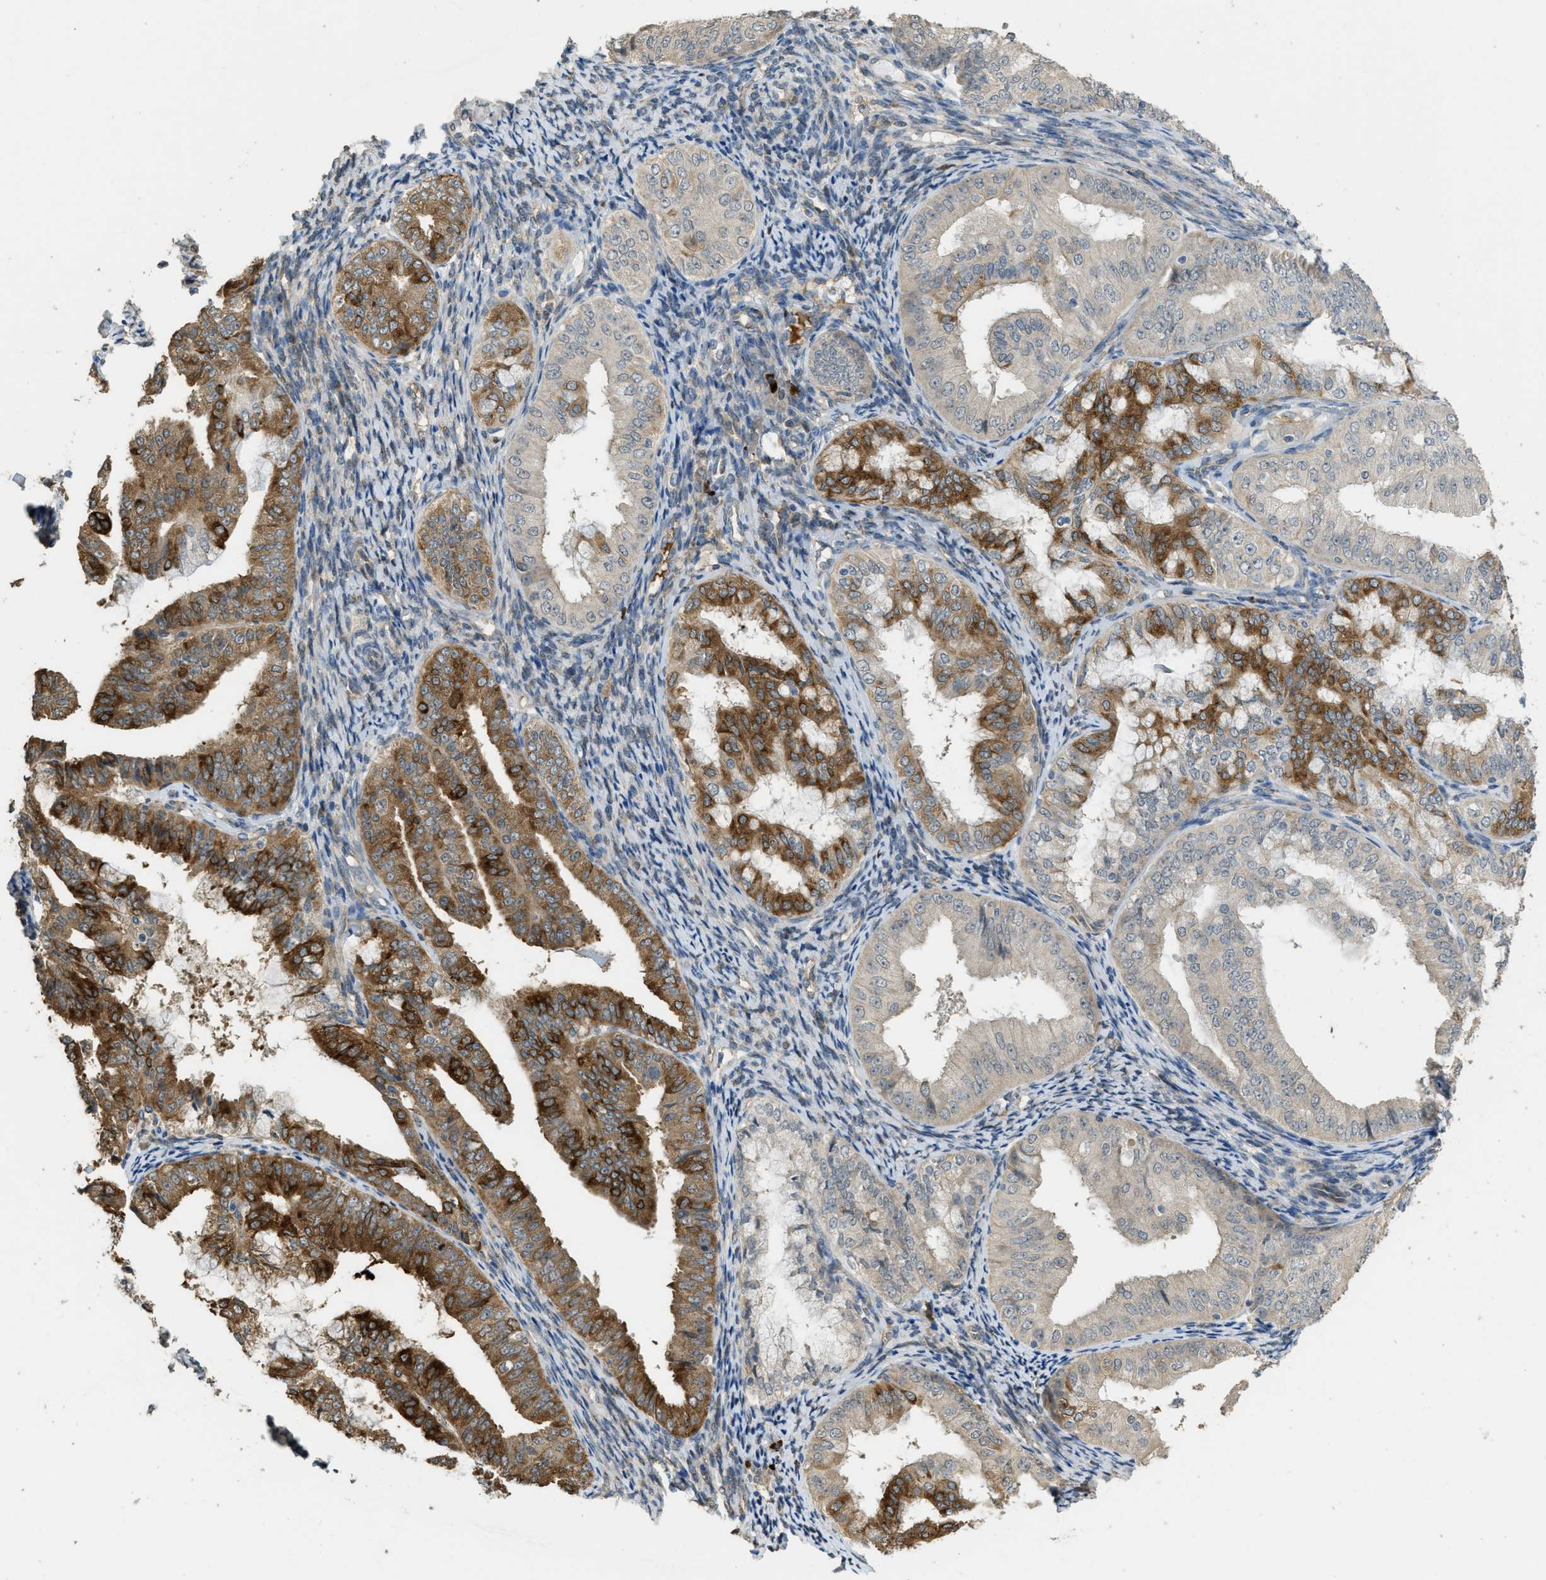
{"staining": {"intensity": "moderate", "quantity": ">75%", "location": "cytoplasmic/membranous"}, "tissue": "endometrial cancer", "cell_type": "Tumor cells", "image_type": "cancer", "snomed": [{"axis": "morphology", "description": "Adenocarcinoma, NOS"}, {"axis": "topography", "description": "Endometrium"}], "caption": "High-magnification brightfield microscopy of endometrial adenocarcinoma stained with DAB (3,3'-diaminobenzidine) (brown) and counterstained with hematoxylin (blue). tumor cells exhibit moderate cytoplasmic/membranous positivity is identified in about>75% of cells.", "gene": "IGF2BP2", "patient": {"sex": "female", "age": 63}}